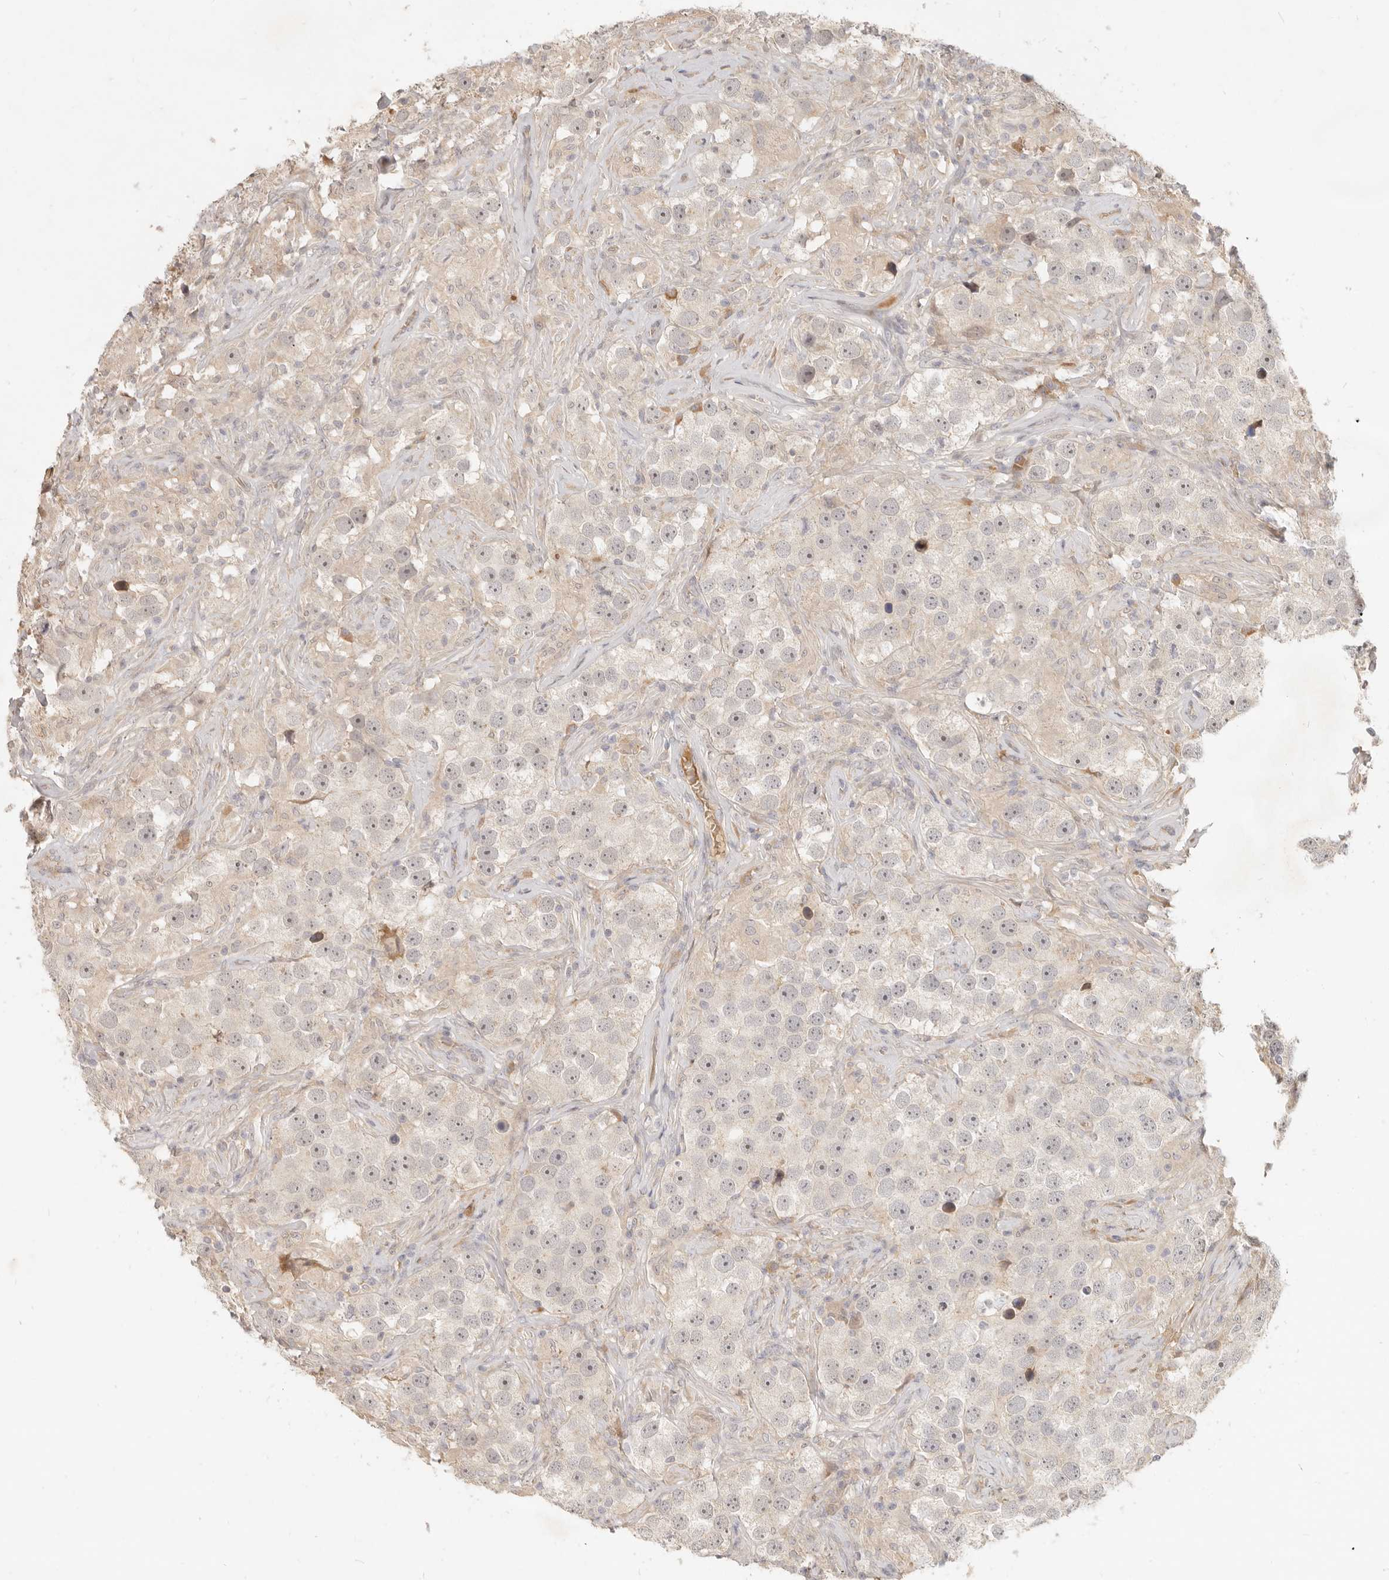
{"staining": {"intensity": "weak", "quantity": "<25%", "location": "cytoplasmic/membranous"}, "tissue": "testis cancer", "cell_type": "Tumor cells", "image_type": "cancer", "snomed": [{"axis": "morphology", "description": "Seminoma, NOS"}, {"axis": "topography", "description": "Testis"}], "caption": "Testis cancer was stained to show a protein in brown. There is no significant staining in tumor cells.", "gene": "UBXN11", "patient": {"sex": "male", "age": 49}}